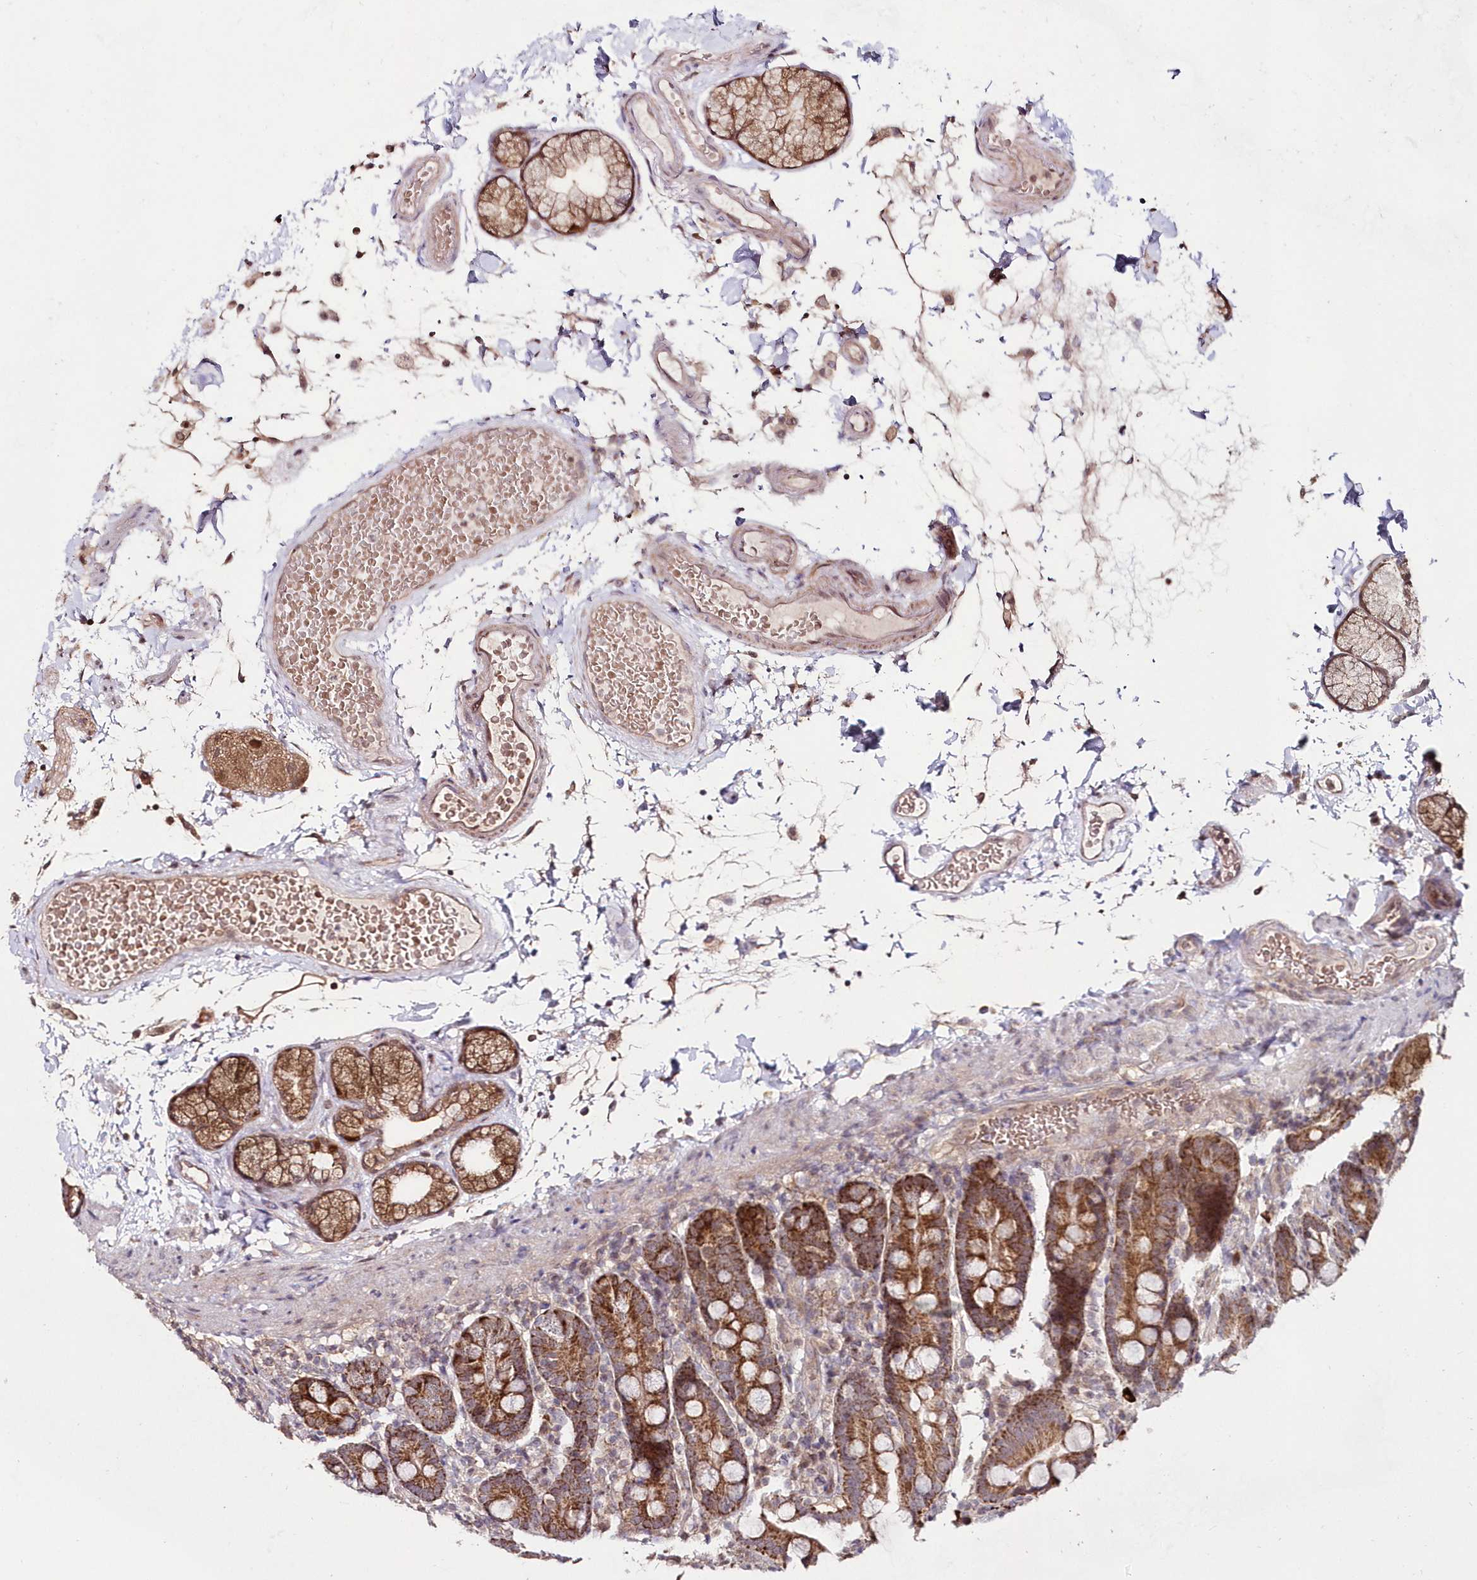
{"staining": {"intensity": "strong", "quantity": ">75%", "location": "cytoplasmic/membranous"}, "tissue": "duodenum", "cell_type": "Glandular cells", "image_type": "normal", "snomed": [{"axis": "morphology", "description": "Normal tissue, NOS"}, {"axis": "topography", "description": "Small intestine, NOS"}], "caption": "IHC image of normal duodenum: duodenum stained using immunohistochemistry (IHC) displays high levels of strong protein expression localized specifically in the cytoplasmic/membranous of glandular cells, appearing as a cytoplasmic/membranous brown color.", "gene": "IMPA1", "patient": {"sex": "female", "age": 71}}